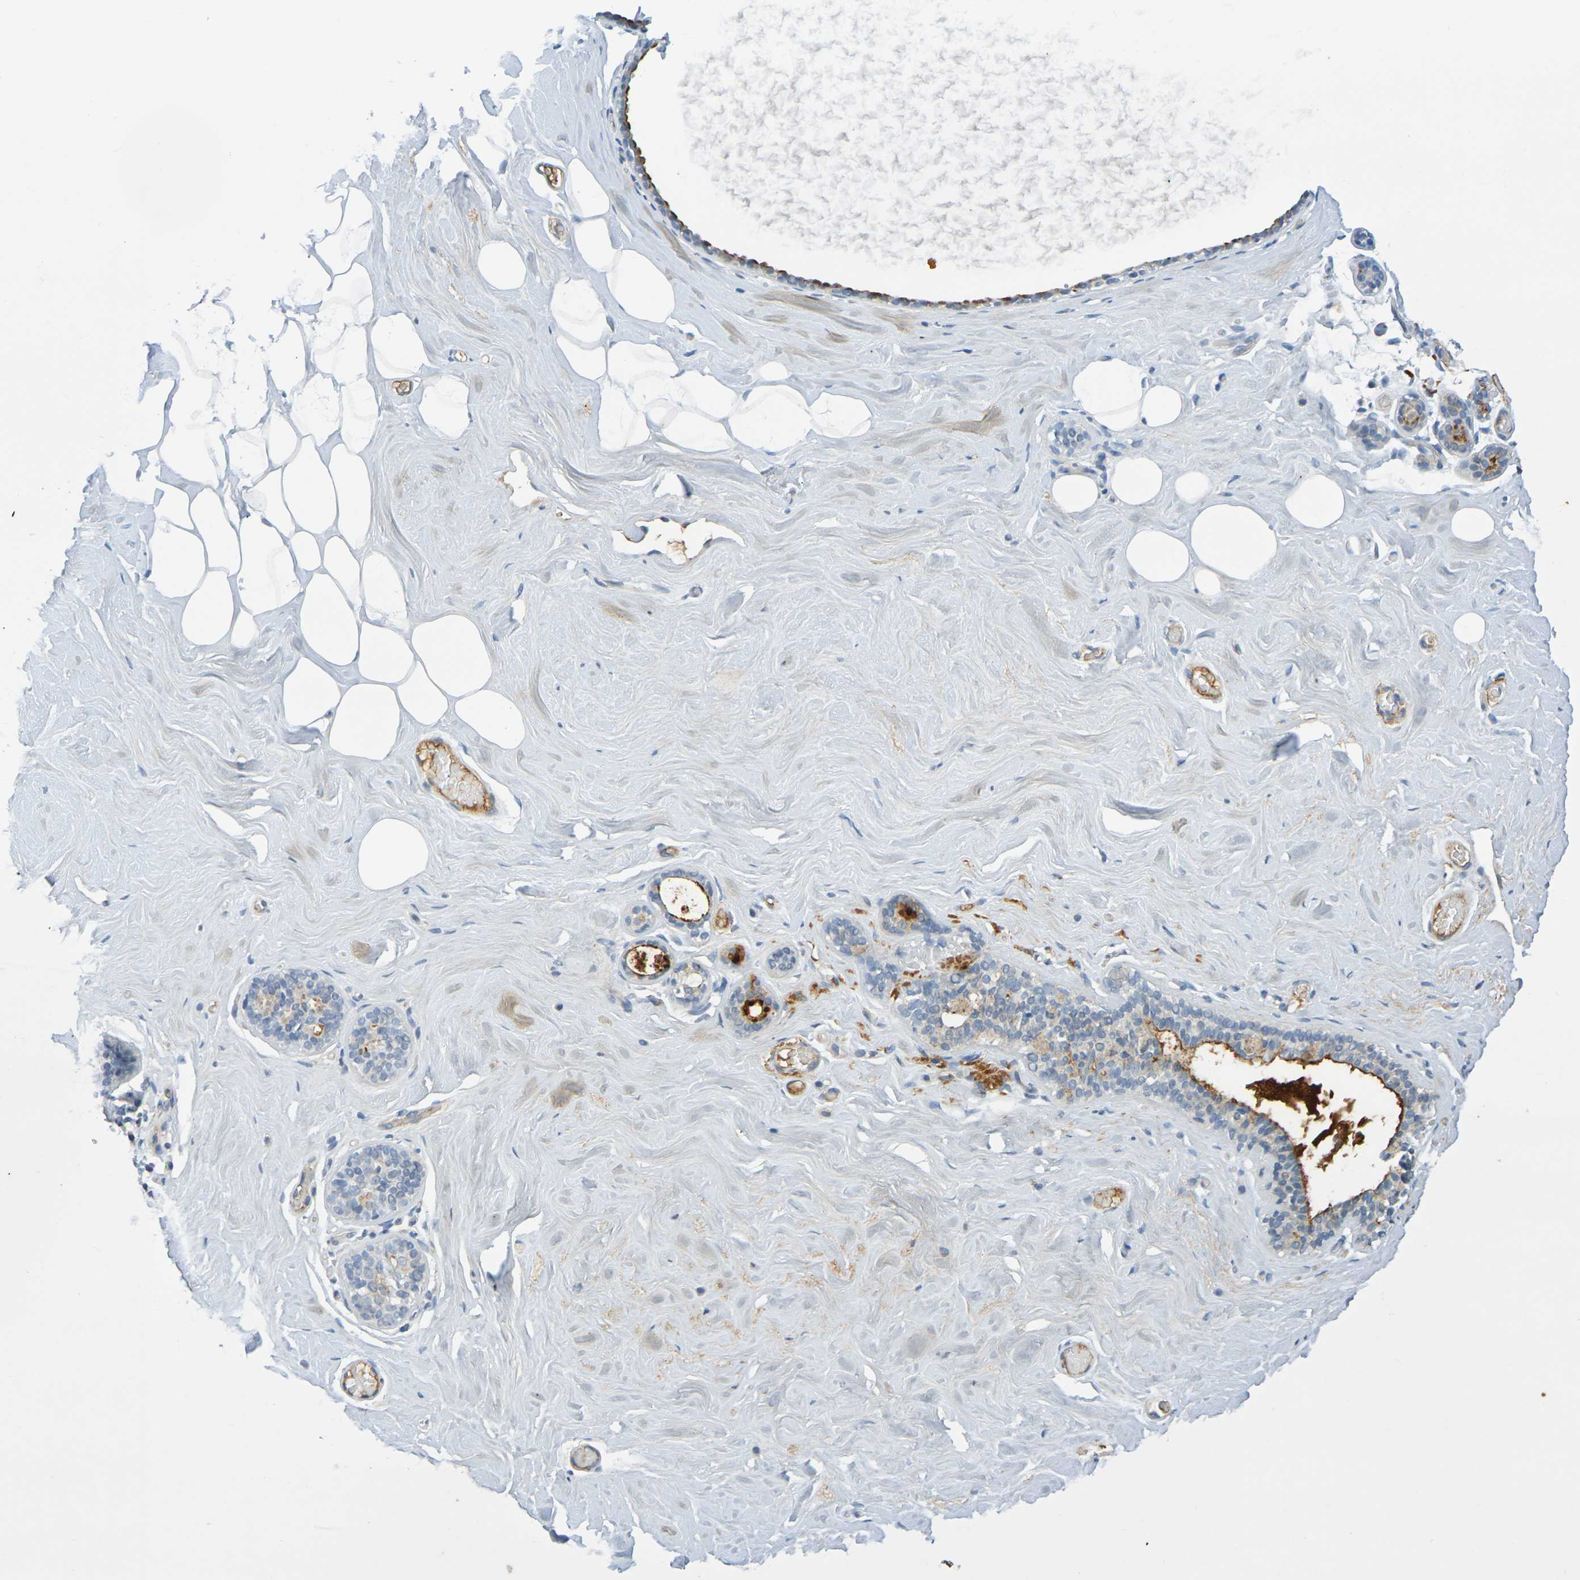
{"staining": {"intensity": "negative", "quantity": "none", "location": "none"}, "tissue": "breast", "cell_type": "Adipocytes", "image_type": "normal", "snomed": [{"axis": "morphology", "description": "Normal tissue, NOS"}, {"axis": "topography", "description": "Breast"}], "caption": "The histopathology image demonstrates no staining of adipocytes in unremarkable breast. The staining was performed using DAB to visualize the protein expression in brown, while the nuclei were stained in blue with hematoxylin (Magnification: 20x).", "gene": "IL10", "patient": {"sex": "female", "age": 75}}